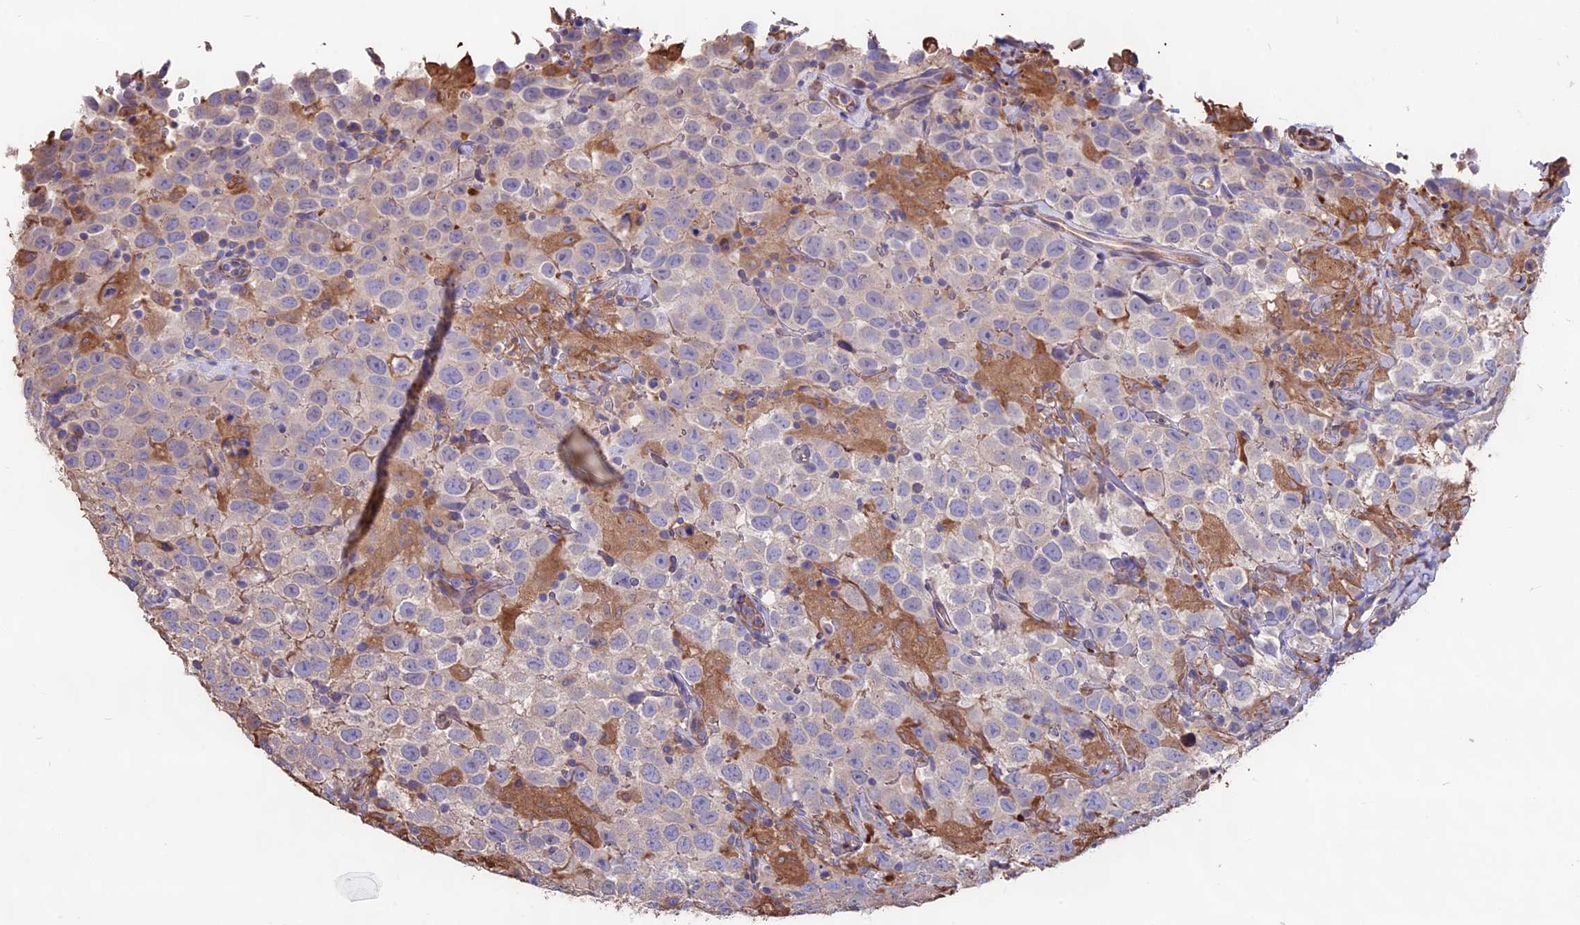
{"staining": {"intensity": "negative", "quantity": "none", "location": "none"}, "tissue": "testis cancer", "cell_type": "Tumor cells", "image_type": "cancer", "snomed": [{"axis": "morphology", "description": "Seminoma, NOS"}, {"axis": "topography", "description": "Testis"}], "caption": "Tumor cells are negative for brown protein staining in testis seminoma.", "gene": "SEH1L", "patient": {"sex": "male", "age": 41}}